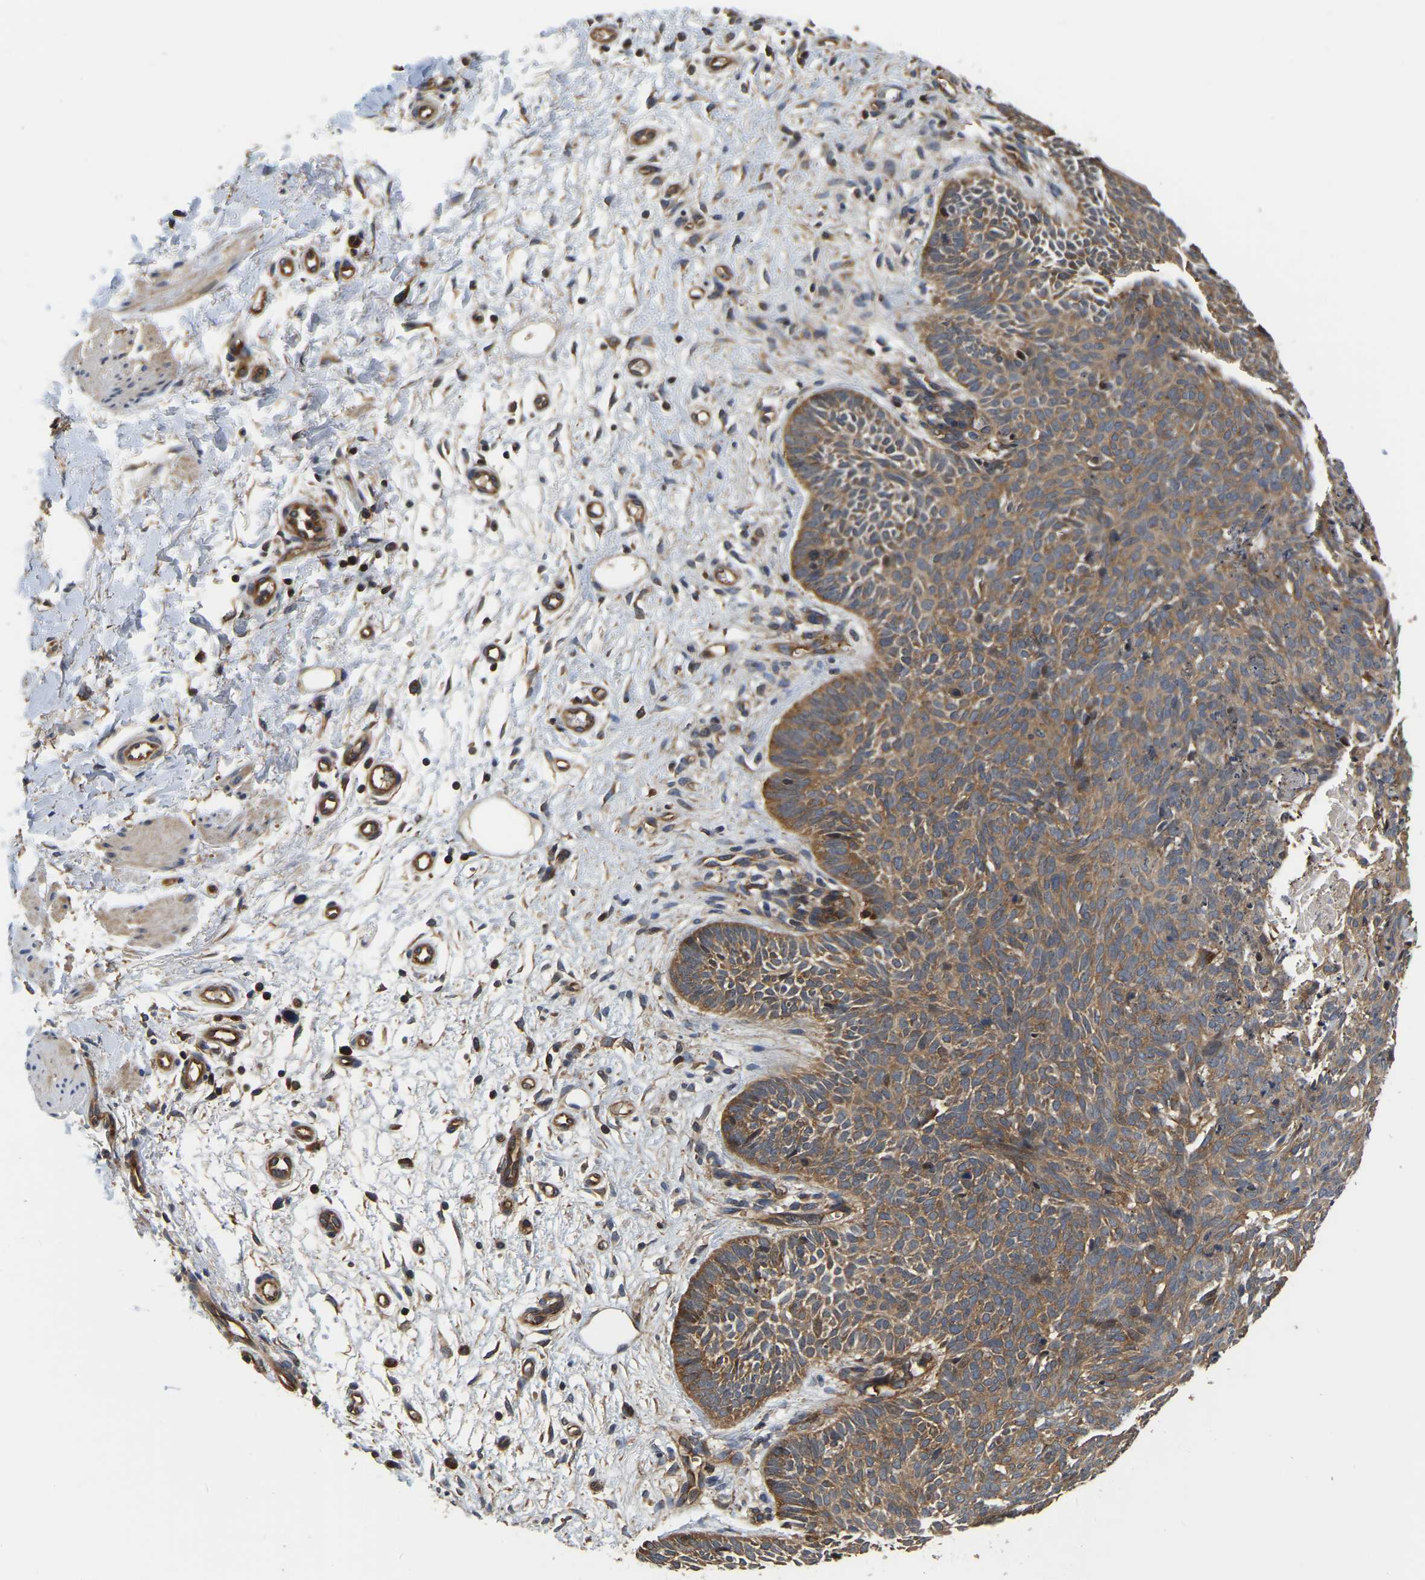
{"staining": {"intensity": "moderate", "quantity": ">75%", "location": "cytoplasmic/membranous"}, "tissue": "skin cancer", "cell_type": "Tumor cells", "image_type": "cancer", "snomed": [{"axis": "morphology", "description": "Basal cell carcinoma"}, {"axis": "topography", "description": "Skin"}], "caption": "Protein positivity by immunohistochemistry shows moderate cytoplasmic/membranous expression in approximately >75% of tumor cells in skin cancer.", "gene": "GARS1", "patient": {"sex": "male", "age": 60}}